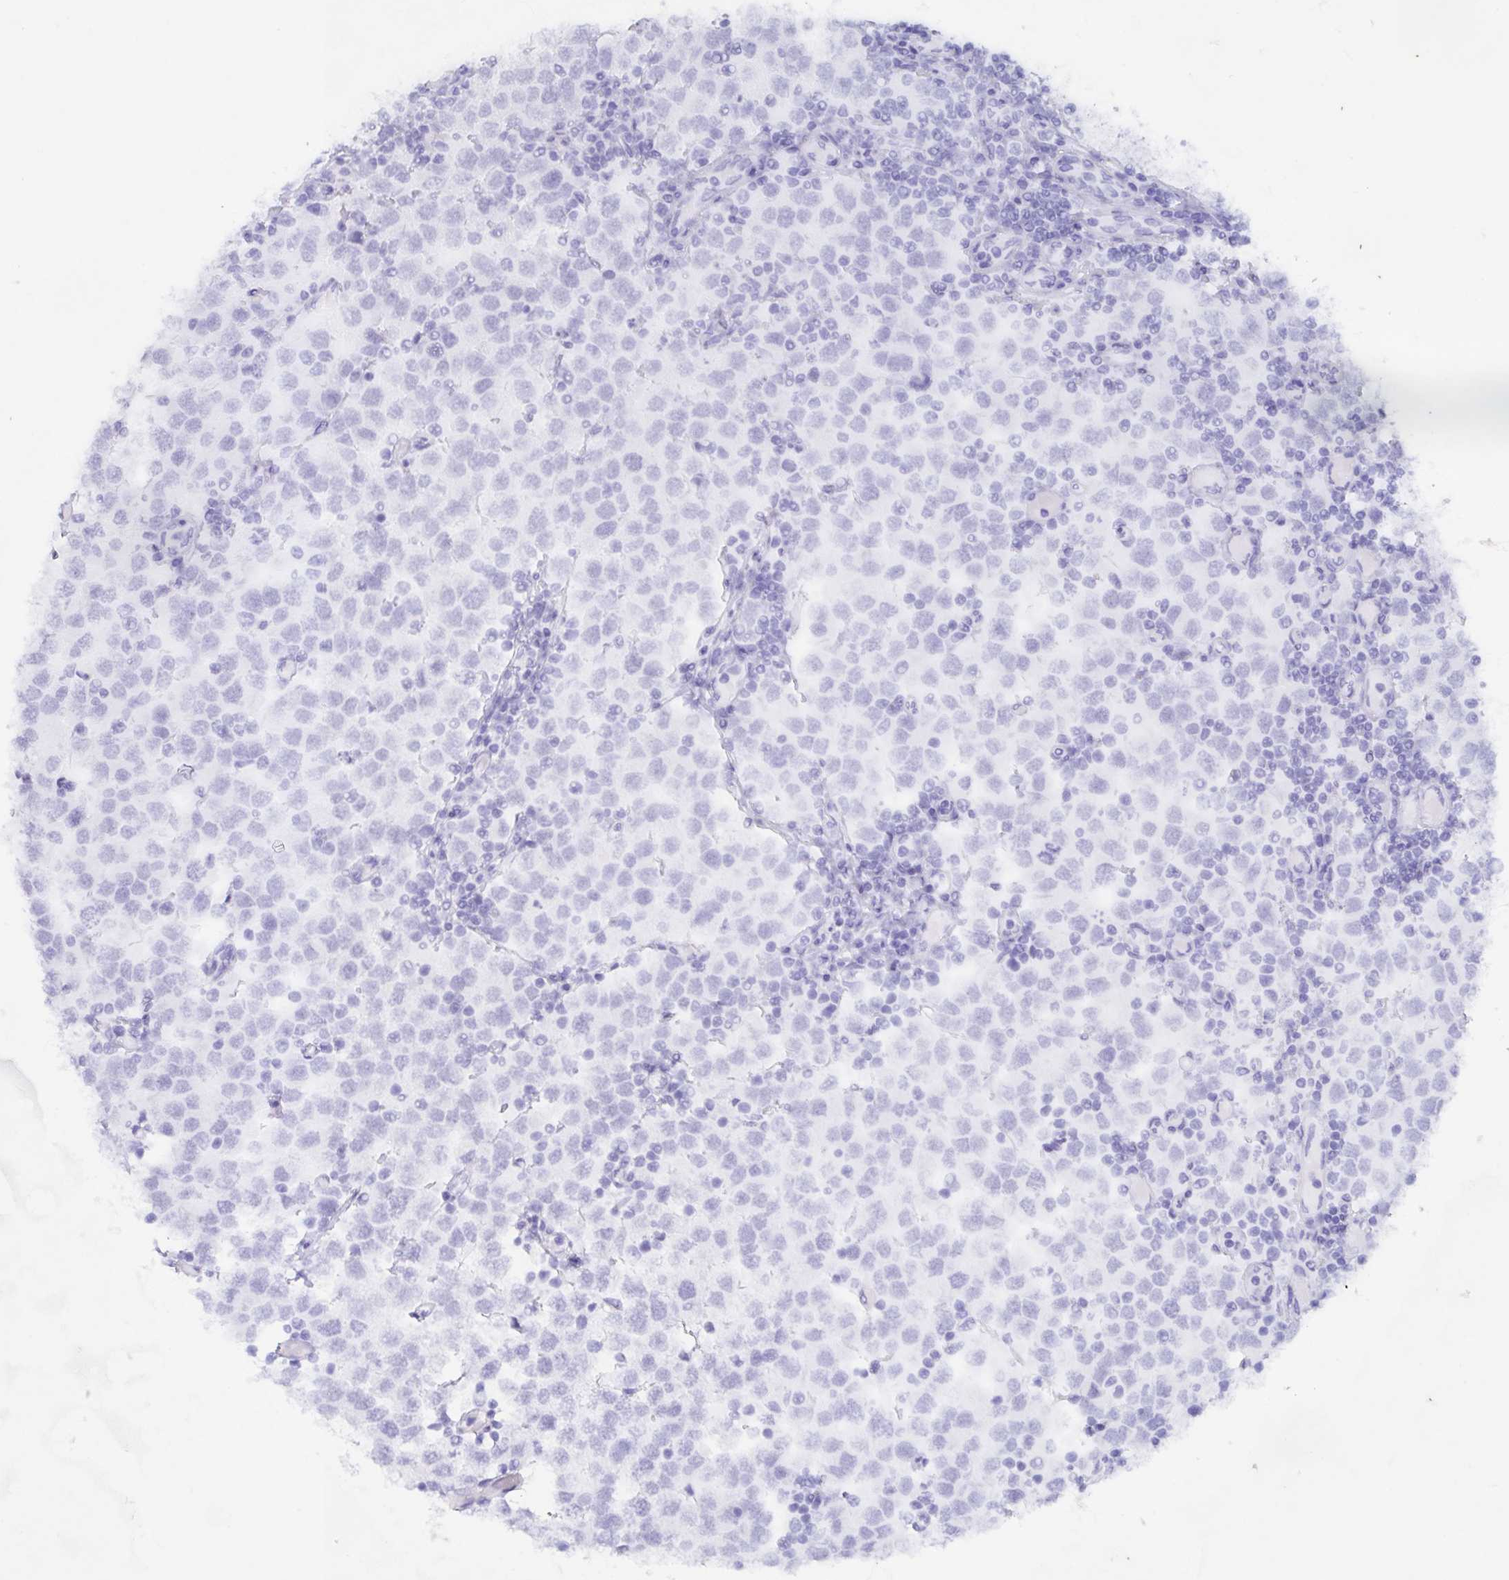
{"staining": {"intensity": "negative", "quantity": "none", "location": "none"}, "tissue": "testis cancer", "cell_type": "Tumor cells", "image_type": "cancer", "snomed": [{"axis": "morphology", "description": "Seminoma, NOS"}, {"axis": "topography", "description": "Testis"}], "caption": "IHC image of neoplastic tissue: testis cancer stained with DAB displays no significant protein positivity in tumor cells. The staining was performed using DAB to visualize the protein expression in brown, while the nuclei were stained in blue with hematoxylin (Magnification: 20x).", "gene": "AGFG2", "patient": {"sex": "male", "age": 34}}